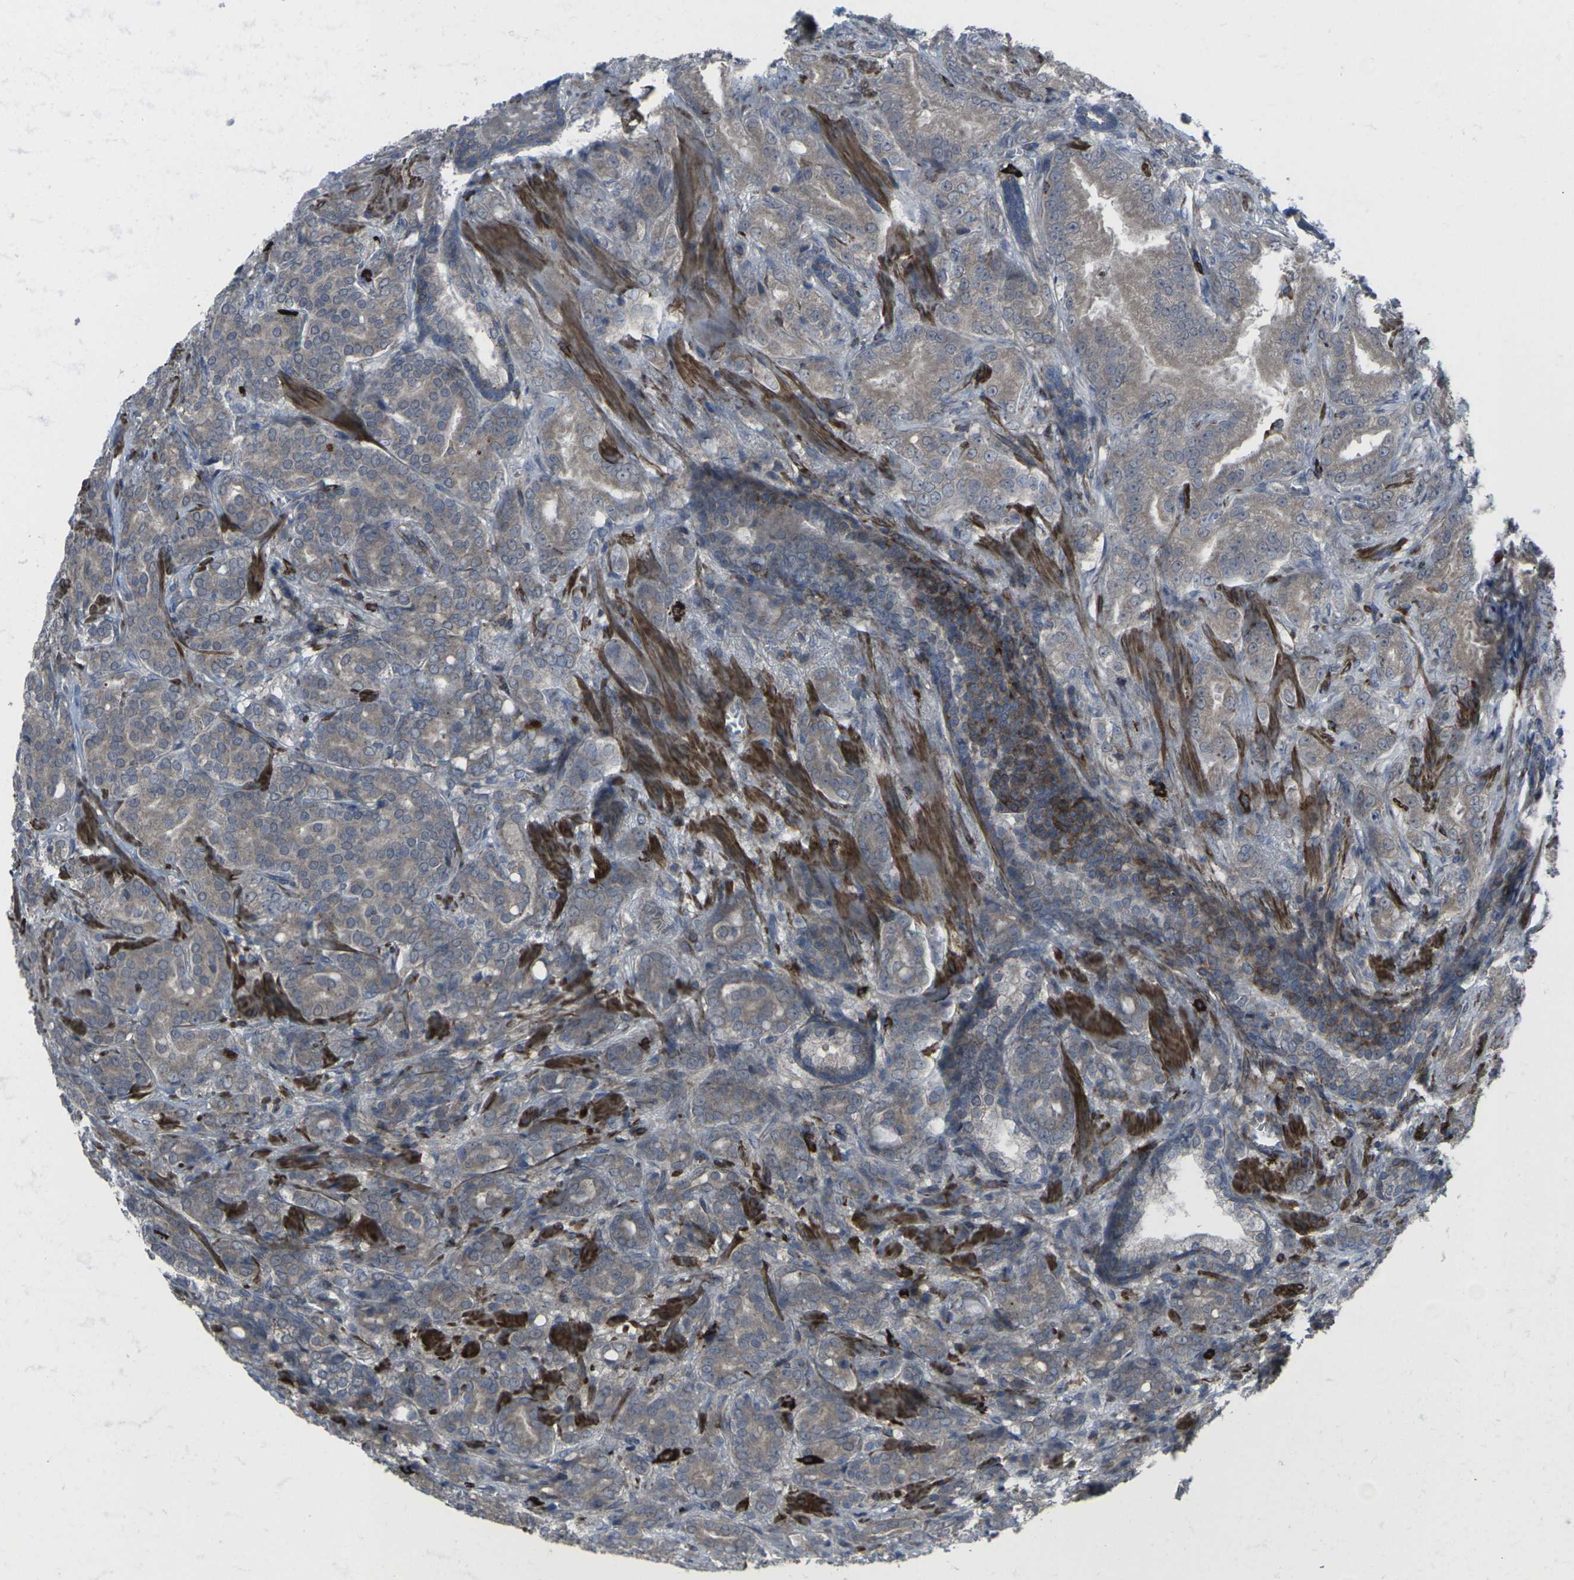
{"staining": {"intensity": "weak", "quantity": ">75%", "location": "cytoplasmic/membranous"}, "tissue": "prostate cancer", "cell_type": "Tumor cells", "image_type": "cancer", "snomed": [{"axis": "morphology", "description": "Adenocarcinoma, High grade"}, {"axis": "topography", "description": "Prostate"}], "caption": "A brown stain highlights weak cytoplasmic/membranous staining of a protein in human prostate cancer (adenocarcinoma (high-grade)) tumor cells.", "gene": "CCR10", "patient": {"sex": "male", "age": 64}}